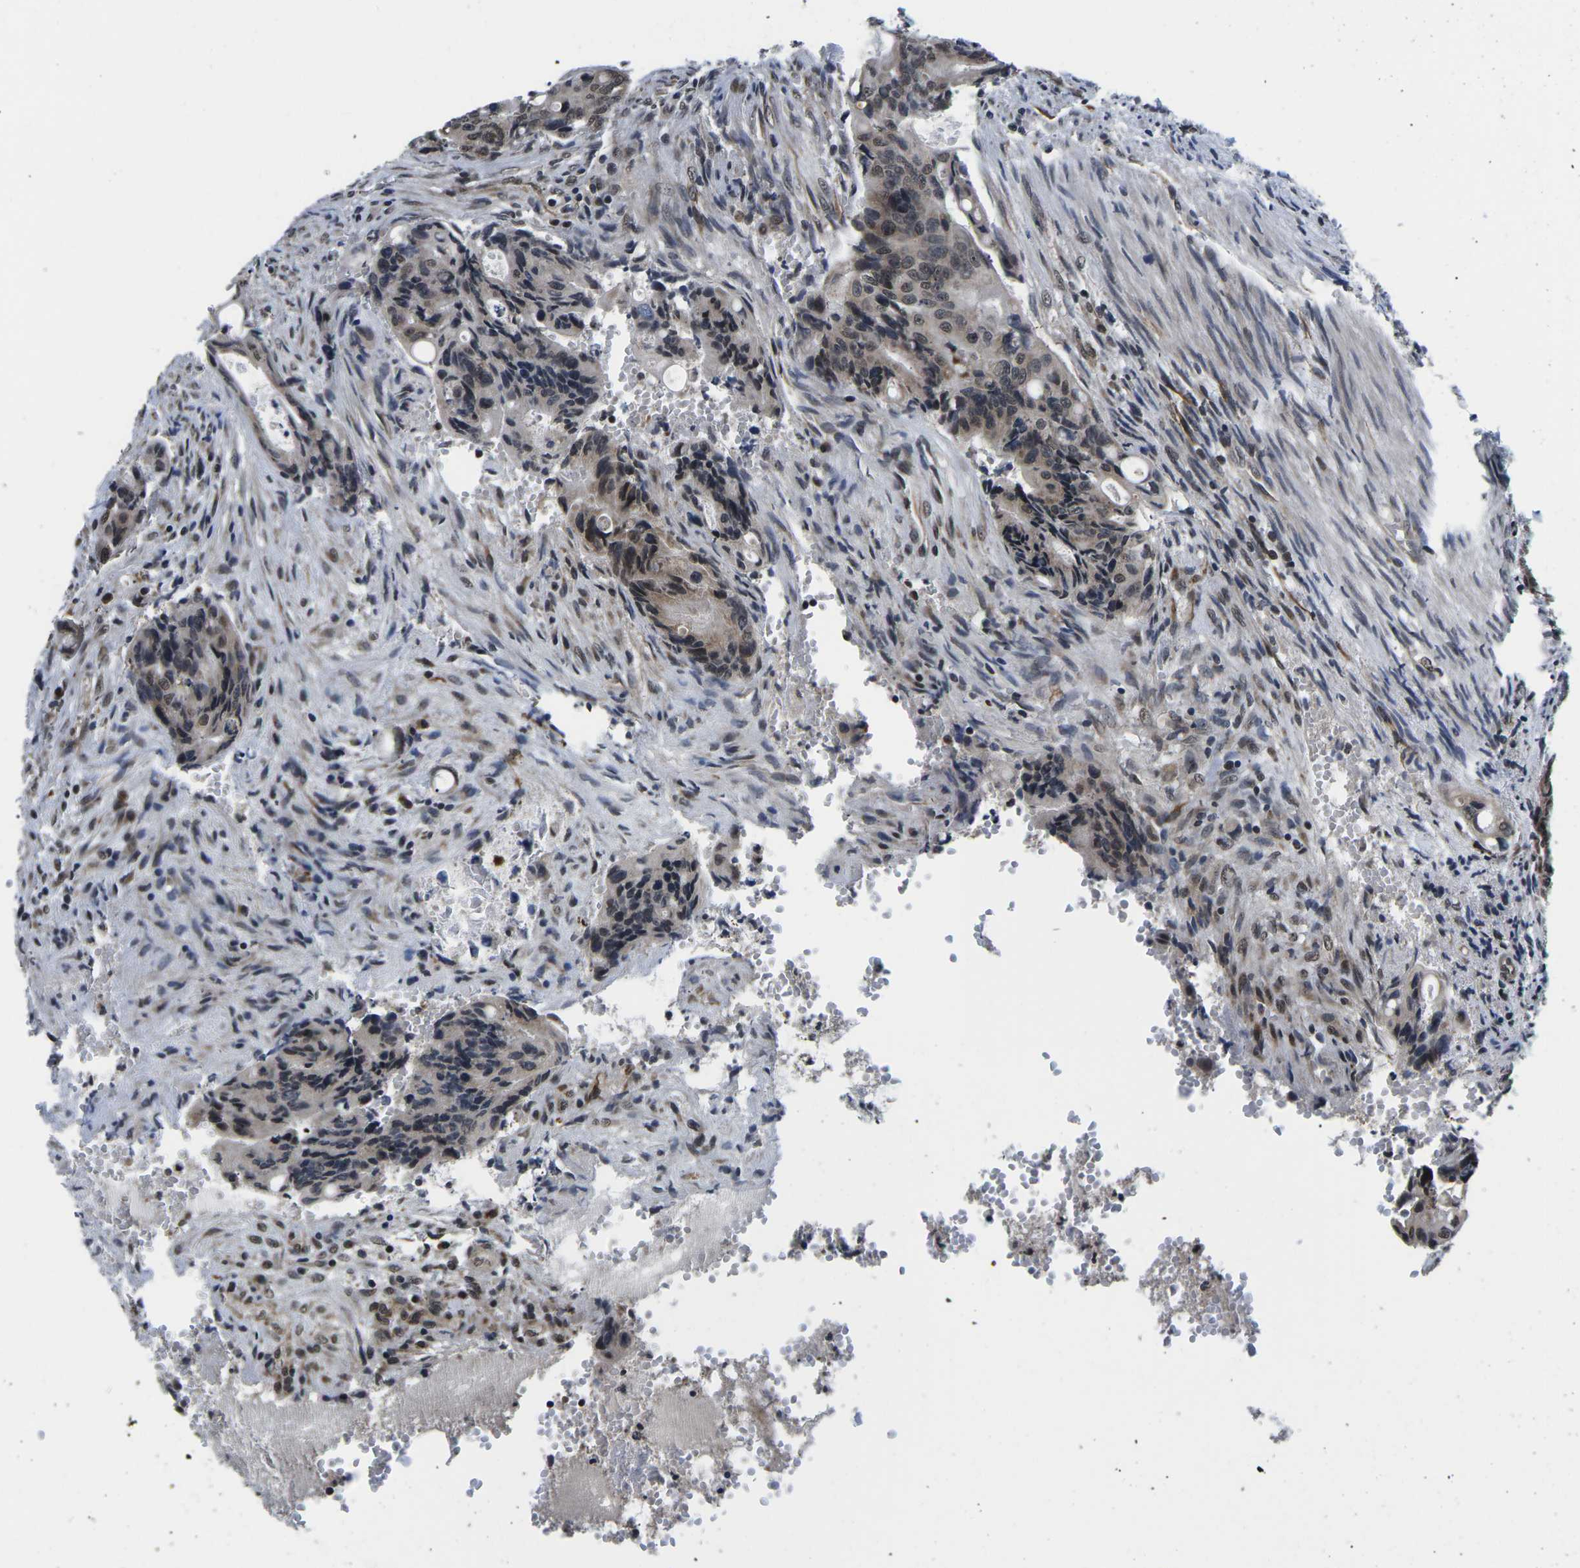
{"staining": {"intensity": "weak", "quantity": ">75%", "location": "cytoplasmic/membranous,nuclear"}, "tissue": "colorectal cancer", "cell_type": "Tumor cells", "image_type": "cancer", "snomed": [{"axis": "morphology", "description": "Adenocarcinoma, NOS"}, {"axis": "topography", "description": "Colon"}], "caption": "Immunohistochemistry (IHC) of human adenocarcinoma (colorectal) shows low levels of weak cytoplasmic/membranous and nuclear positivity in about >75% of tumor cells. The staining was performed using DAB, with brown indicating positive protein expression. Nuclei are stained blue with hematoxylin.", "gene": "CCNE1", "patient": {"sex": "female", "age": 57}}